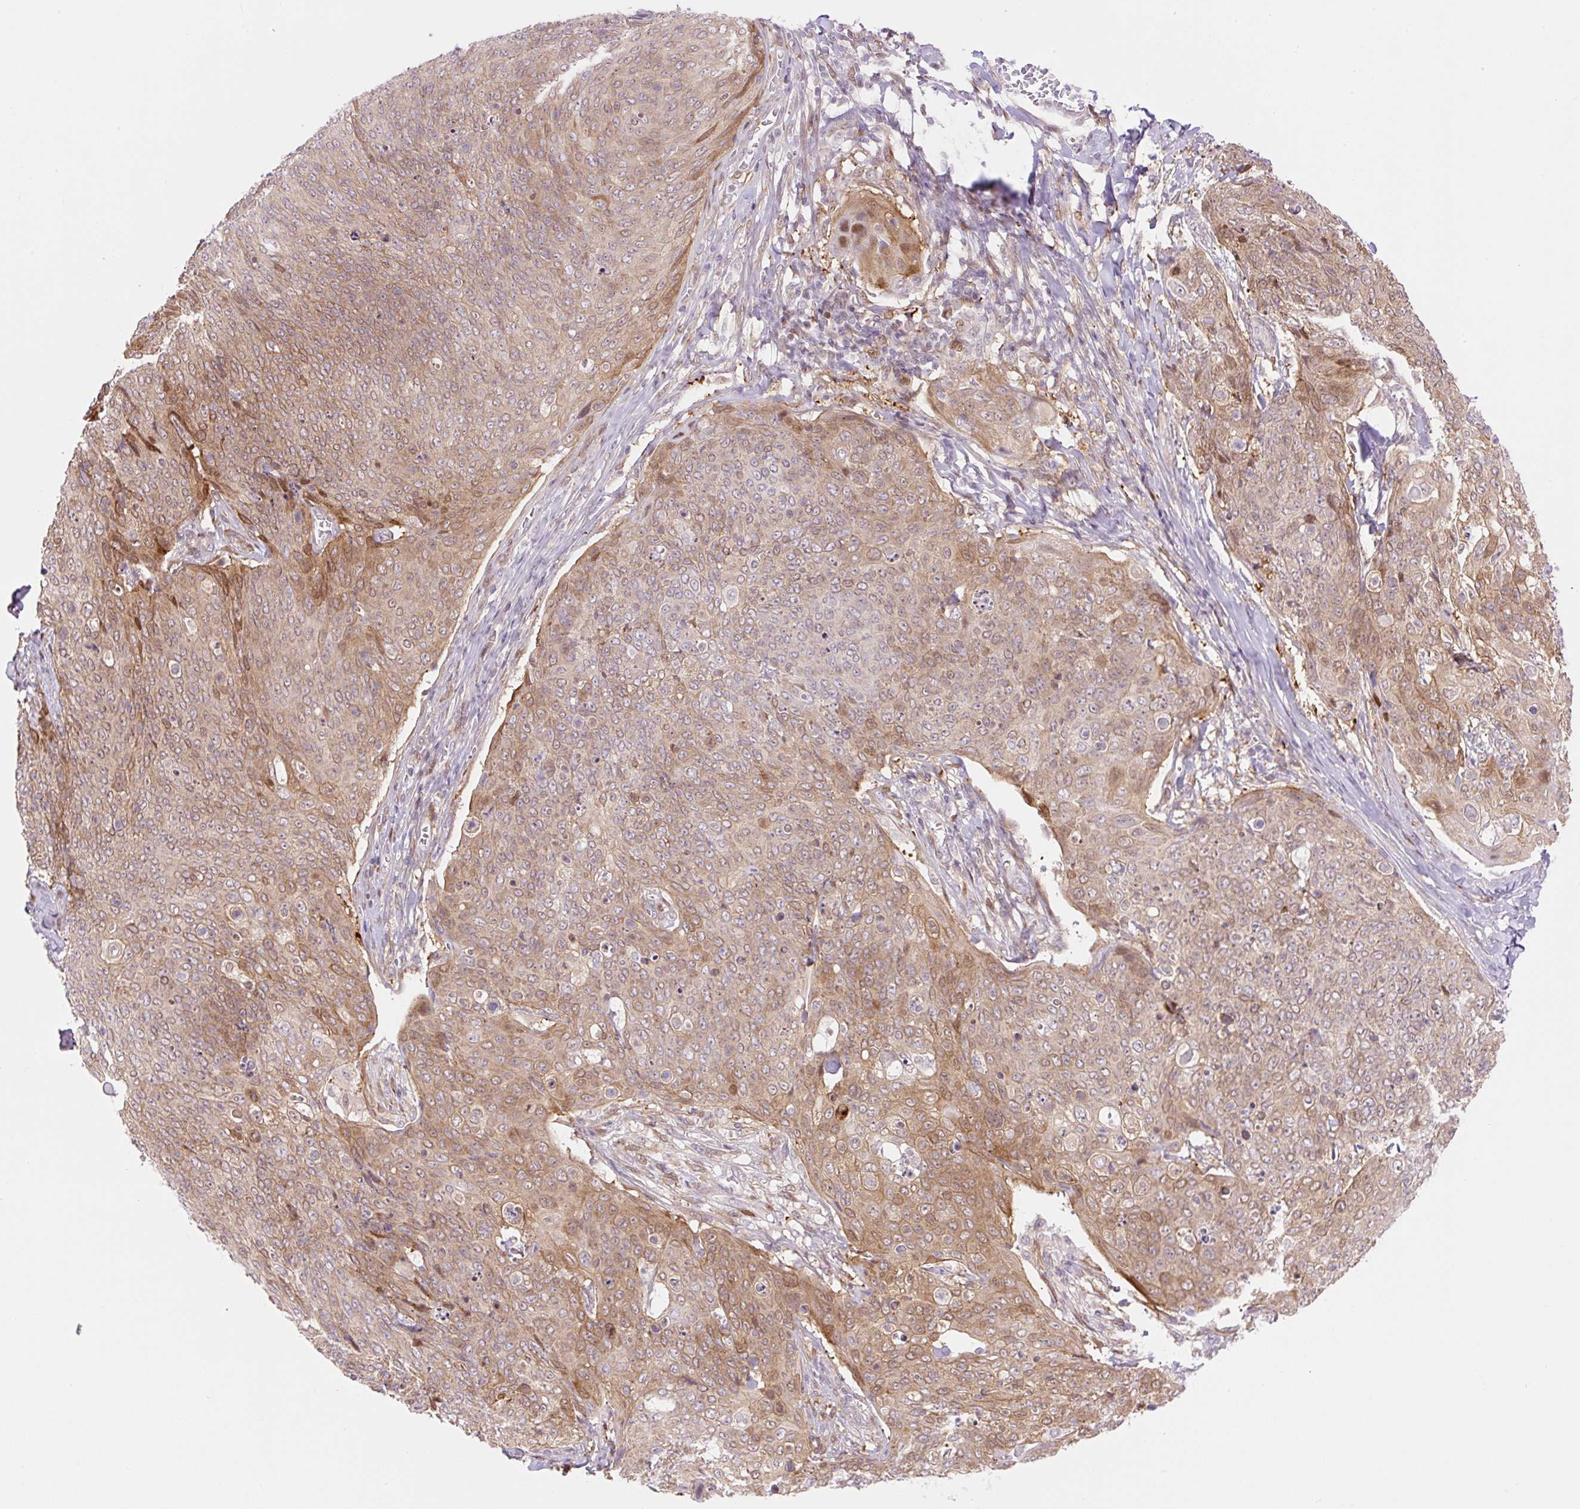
{"staining": {"intensity": "moderate", "quantity": ">75%", "location": "cytoplasmic/membranous"}, "tissue": "skin cancer", "cell_type": "Tumor cells", "image_type": "cancer", "snomed": [{"axis": "morphology", "description": "Squamous cell carcinoma, NOS"}, {"axis": "topography", "description": "Skin"}, {"axis": "topography", "description": "Vulva"}], "caption": "Immunohistochemistry photomicrograph of human skin squamous cell carcinoma stained for a protein (brown), which shows medium levels of moderate cytoplasmic/membranous staining in about >75% of tumor cells.", "gene": "ZFP41", "patient": {"sex": "female", "age": 85}}